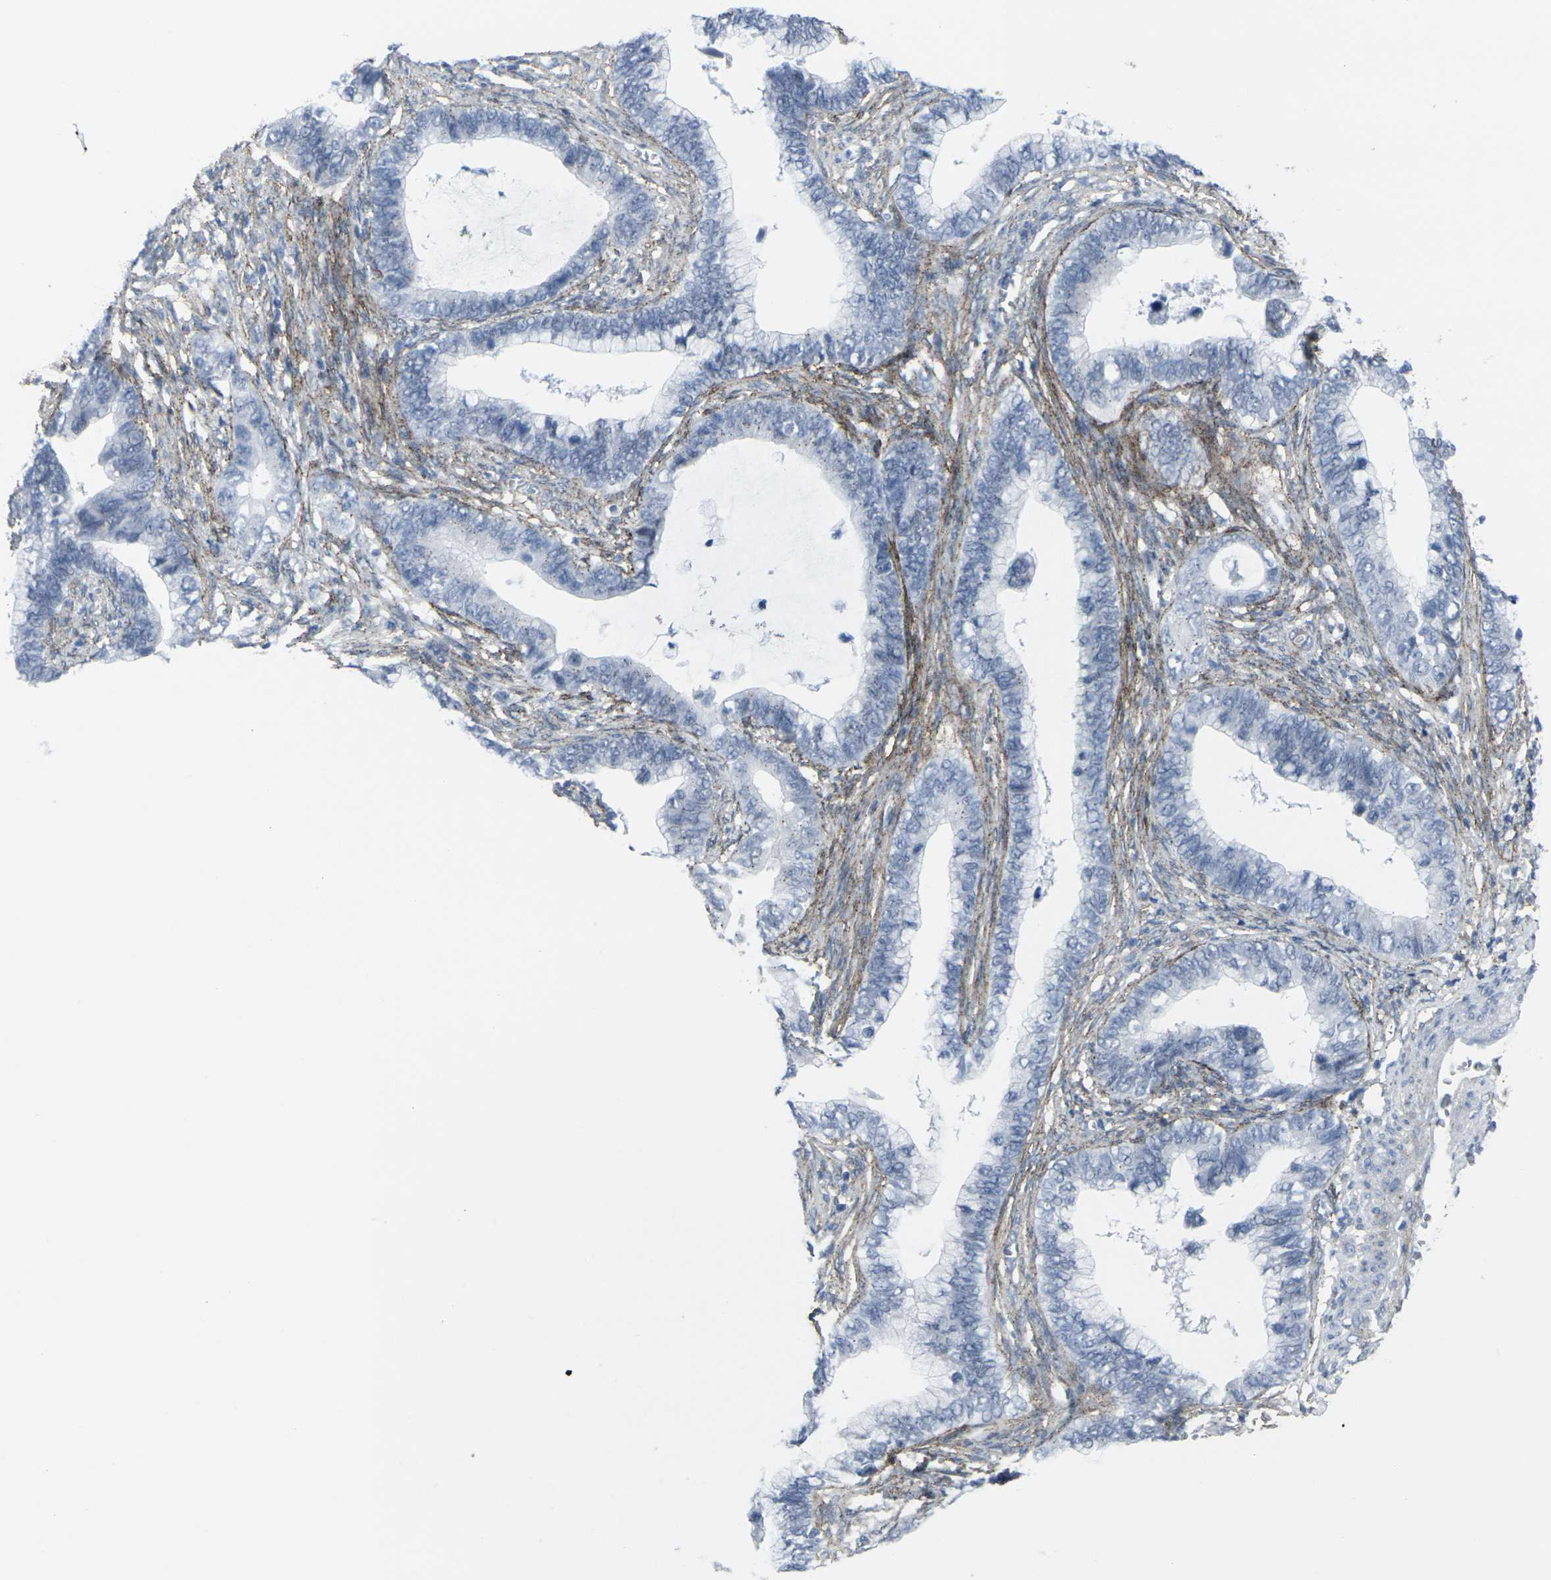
{"staining": {"intensity": "negative", "quantity": "none", "location": "none"}, "tissue": "cervical cancer", "cell_type": "Tumor cells", "image_type": "cancer", "snomed": [{"axis": "morphology", "description": "Adenocarcinoma, NOS"}, {"axis": "topography", "description": "Cervix"}], "caption": "Immunohistochemical staining of cervical adenocarcinoma exhibits no significant expression in tumor cells. (DAB (3,3'-diaminobenzidine) immunohistochemistry visualized using brightfield microscopy, high magnification).", "gene": "CDH11", "patient": {"sex": "female", "age": 44}}